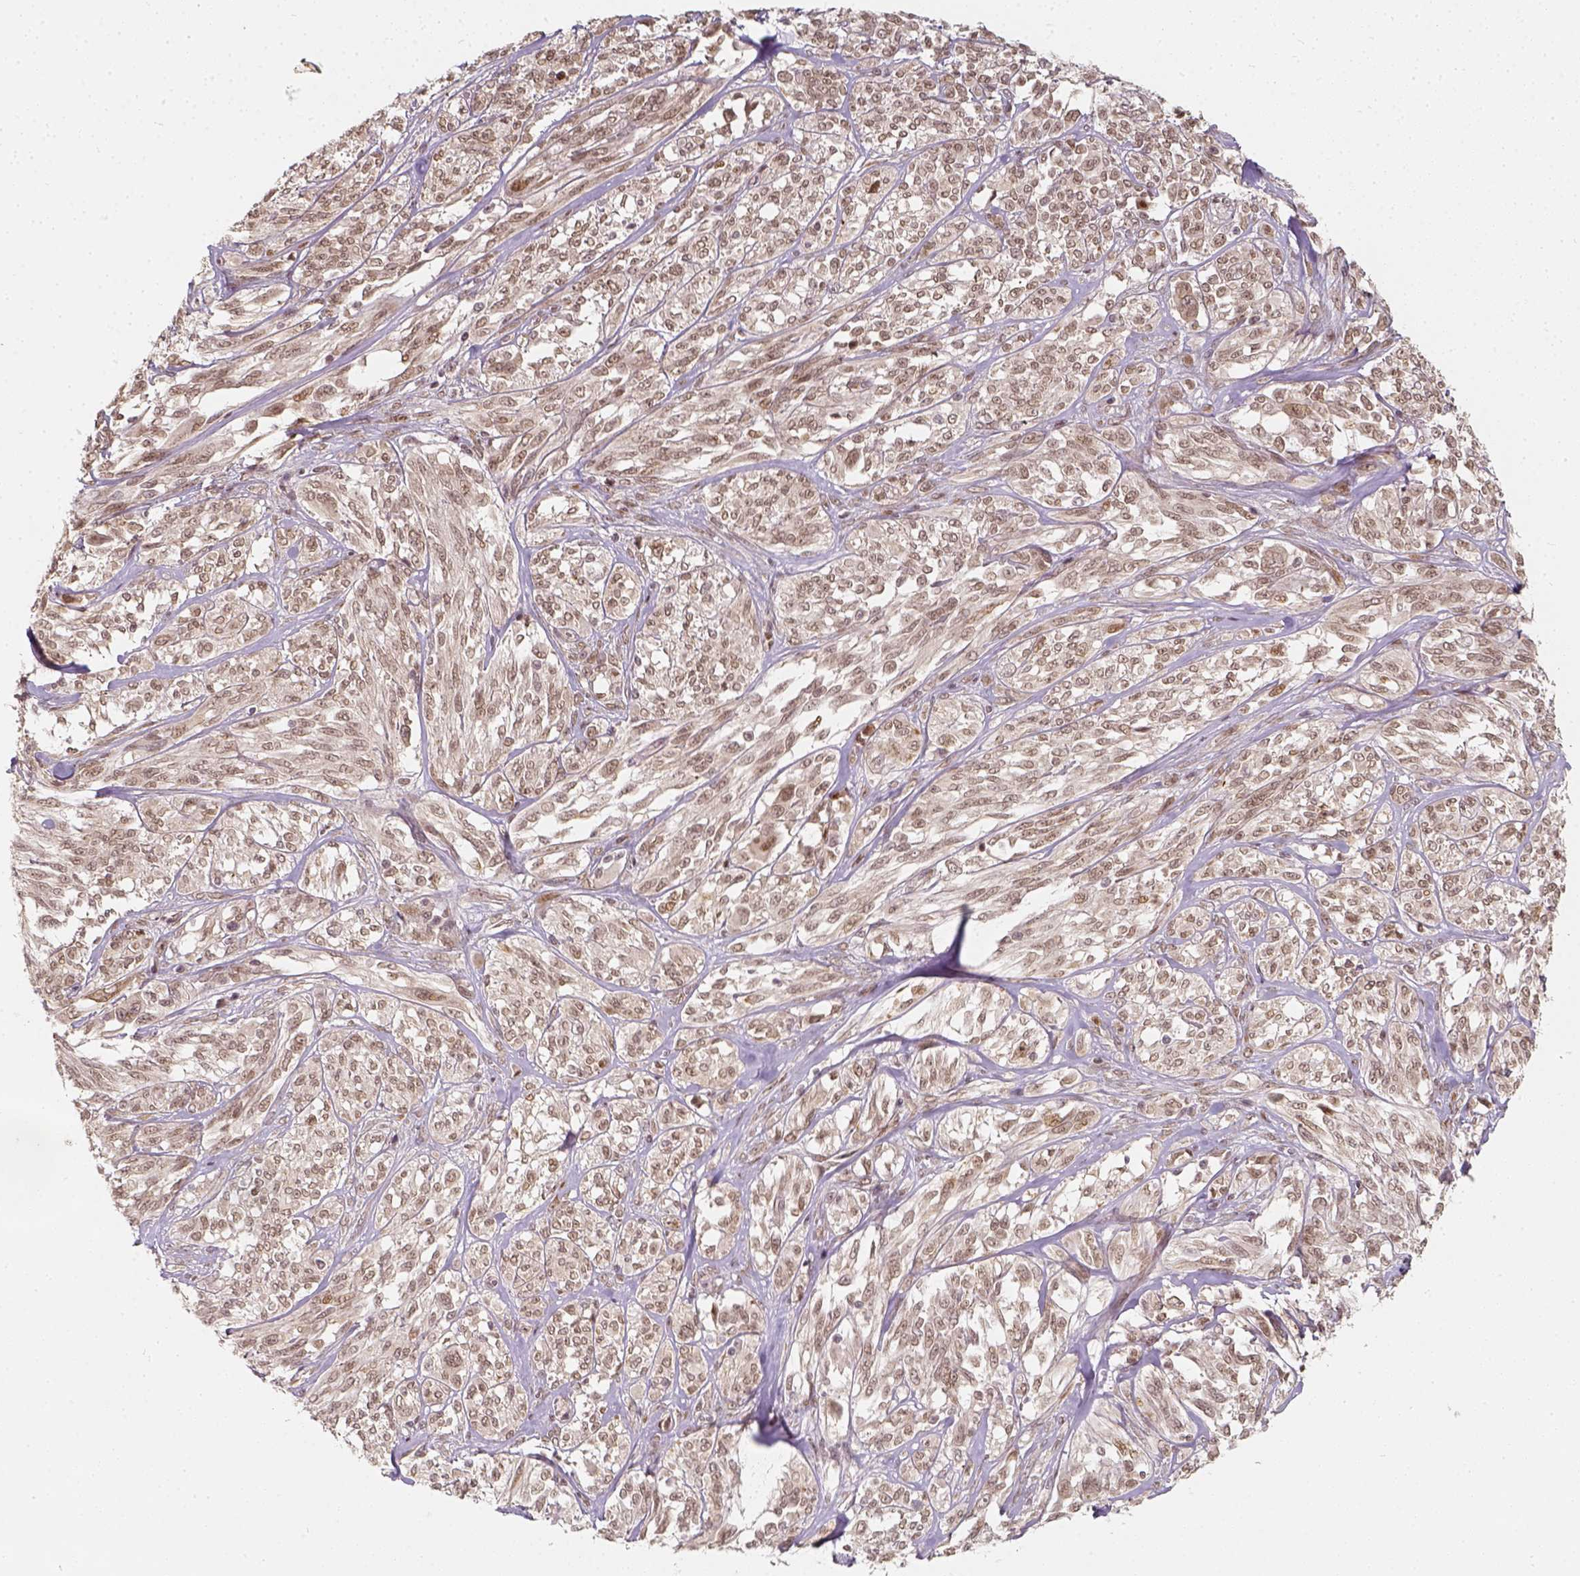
{"staining": {"intensity": "moderate", "quantity": "<25%", "location": "nuclear"}, "tissue": "melanoma", "cell_type": "Tumor cells", "image_type": "cancer", "snomed": [{"axis": "morphology", "description": "Malignant melanoma, NOS"}, {"axis": "topography", "description": "Skin"}], "caption": "Human malignant melanoma stained with a brown dye demonstrates moderate nuclear positive expression in approximately <25% of tumor cells.", "gene": "ZMAT3", "patient": {"sex": "female", "age": 91}}